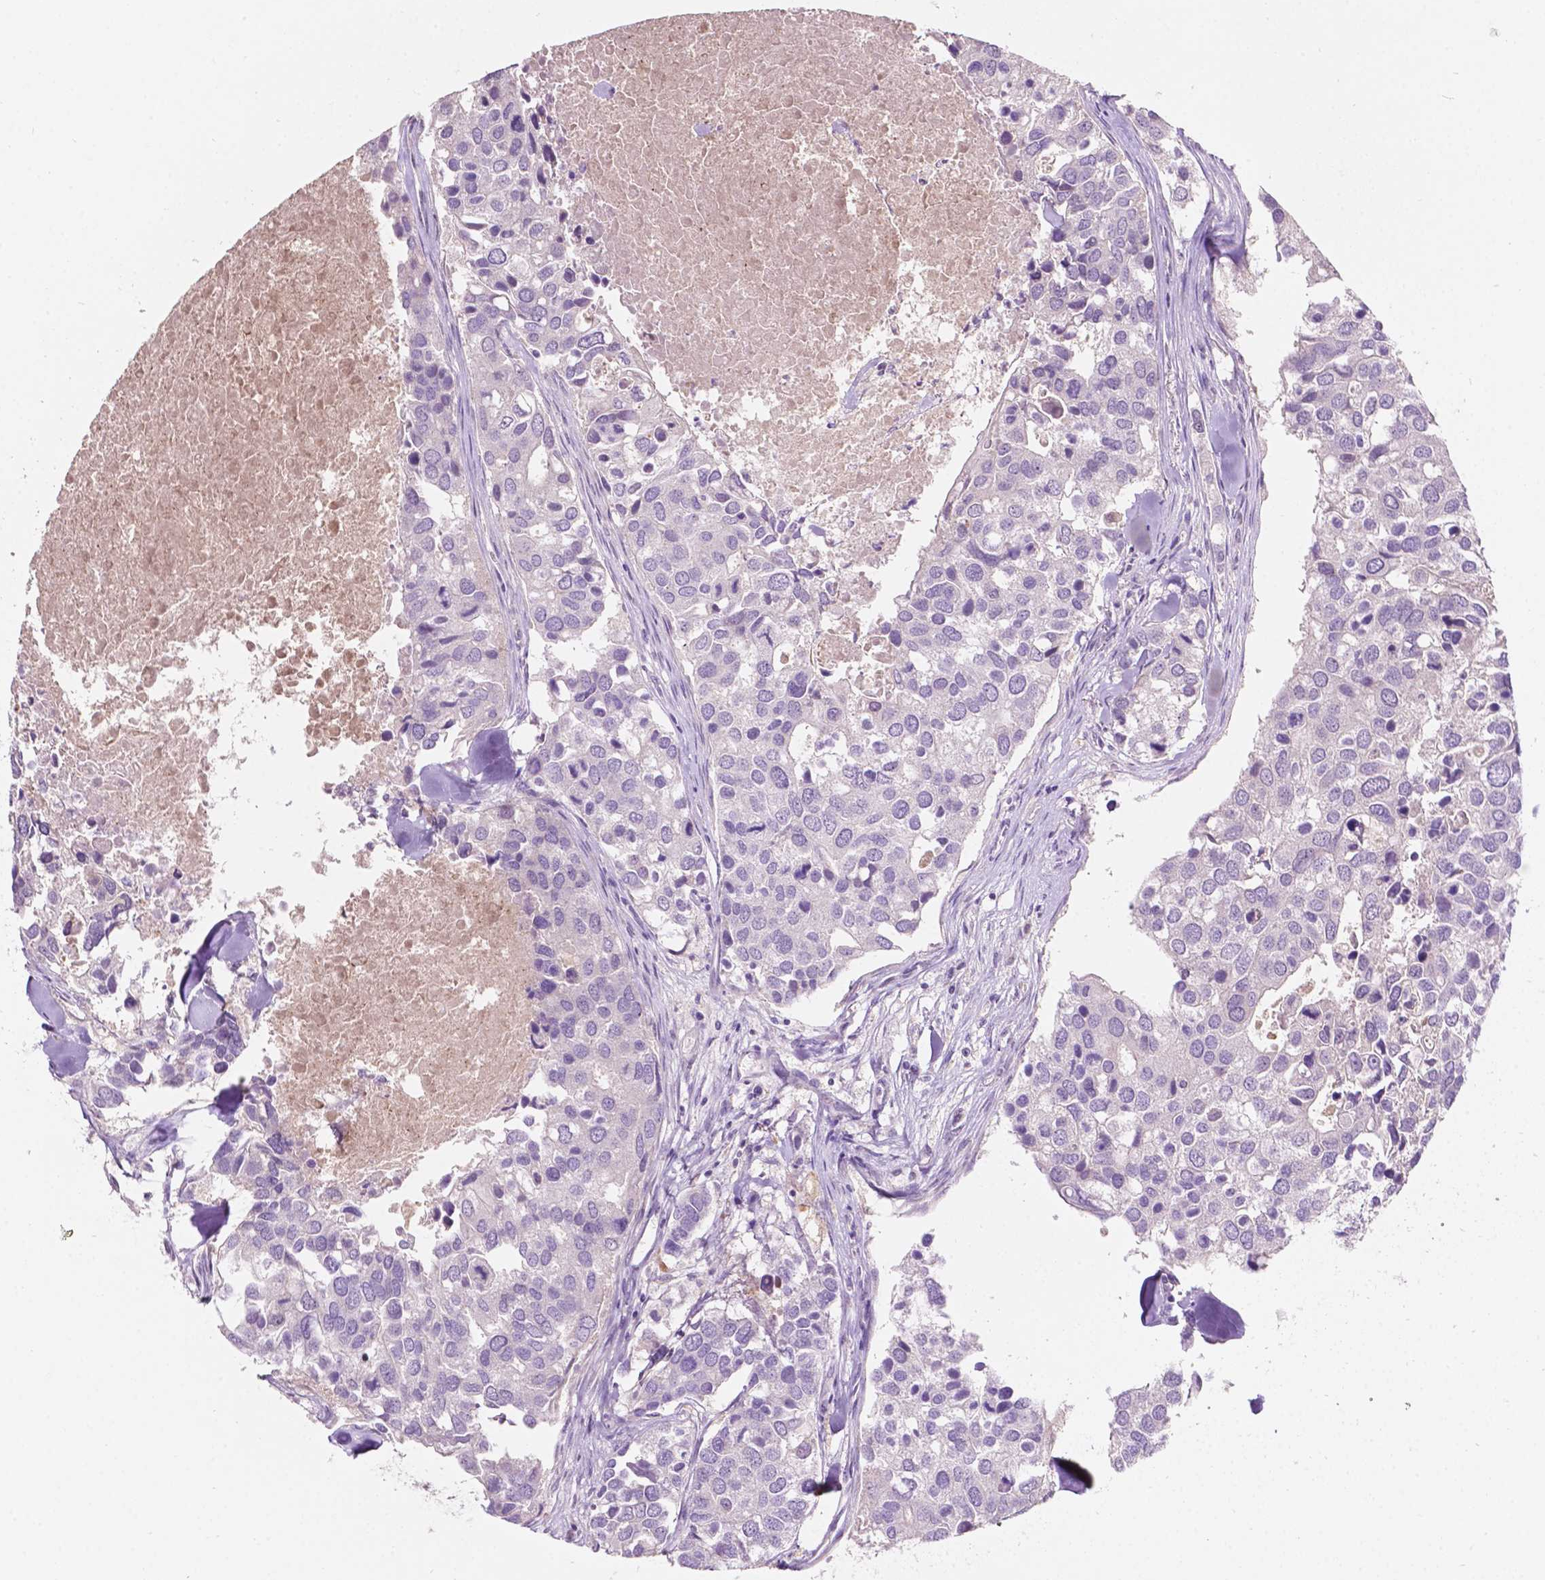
{"staining": {"intensity": "negative", "quantity": "none", "location": "none"}, "tissue": "breast cancer", "cell_type": "Tumor cells", "image_type": "cancer", "snomed": [{"axis": "morphology", "description": "Duct carcinoma"}, {"axis": "topography", "description": "Breast"}], "caption": "Immunohistochemistry photomicrograph of human breast infiltrating ductal carcinoma stained for a protein (brown), which reveals no positivity in tumor cells.", "gene": "TM6SF2", "patient": {"sex": "female", "age": 83}}